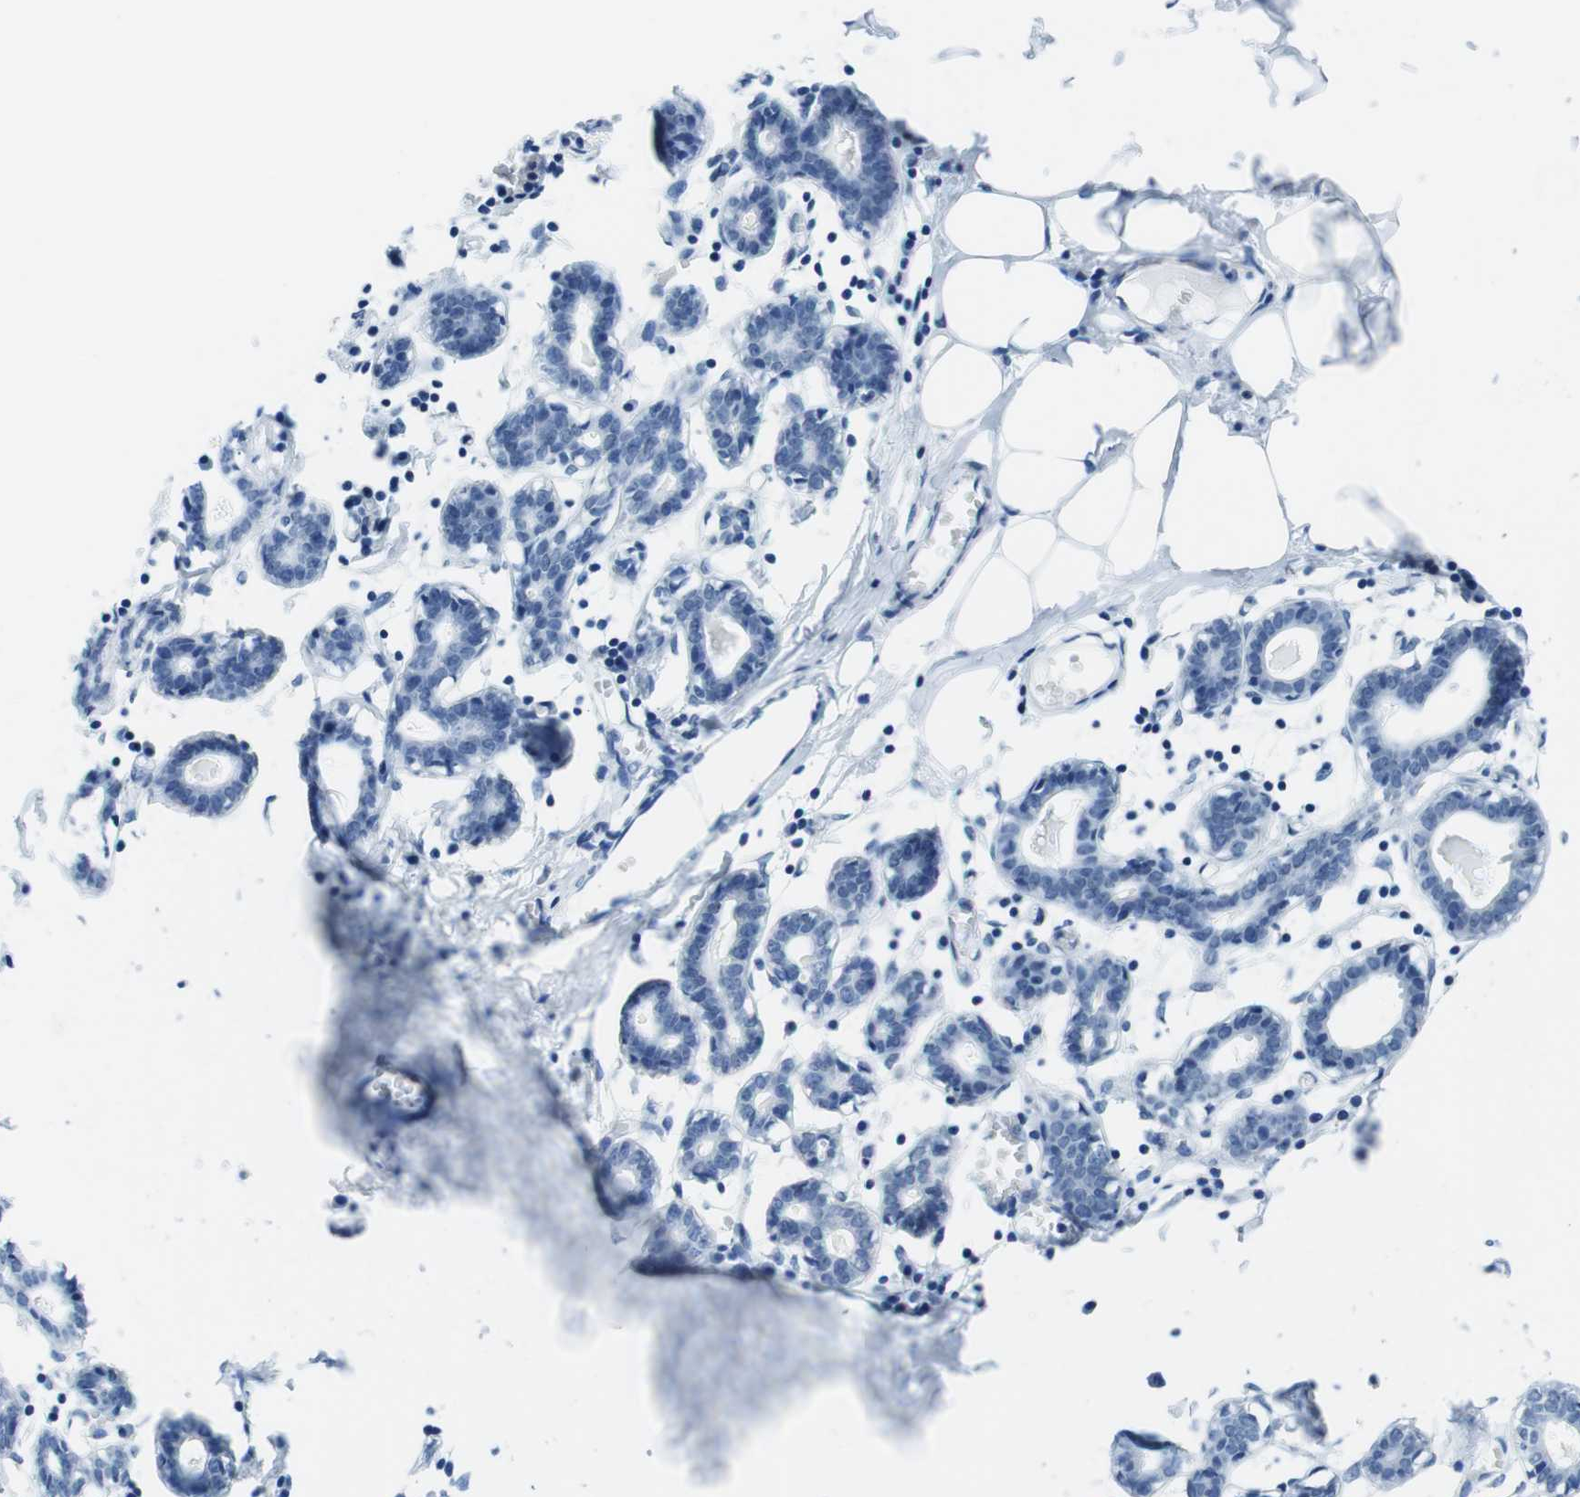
{"staining": {"intensity": "negative", "quantity": "none", "location": "none"}, "tissue": "breast", "cell_type": "Adipocytes", "image_type": "normal", "snomed": [{"axis": "morphology", "description": "Normal tissue, NOS"}, {"axis": "topography", "description": "Breast"}], "caption": "Adipocytes are negative for brown protein staining in unremarkable breast. (Brightfield microscopy of DAB immunohistochemistry at high magnification).", "gene": "UBB", "patient": {"sex": "female", "age": 27}}